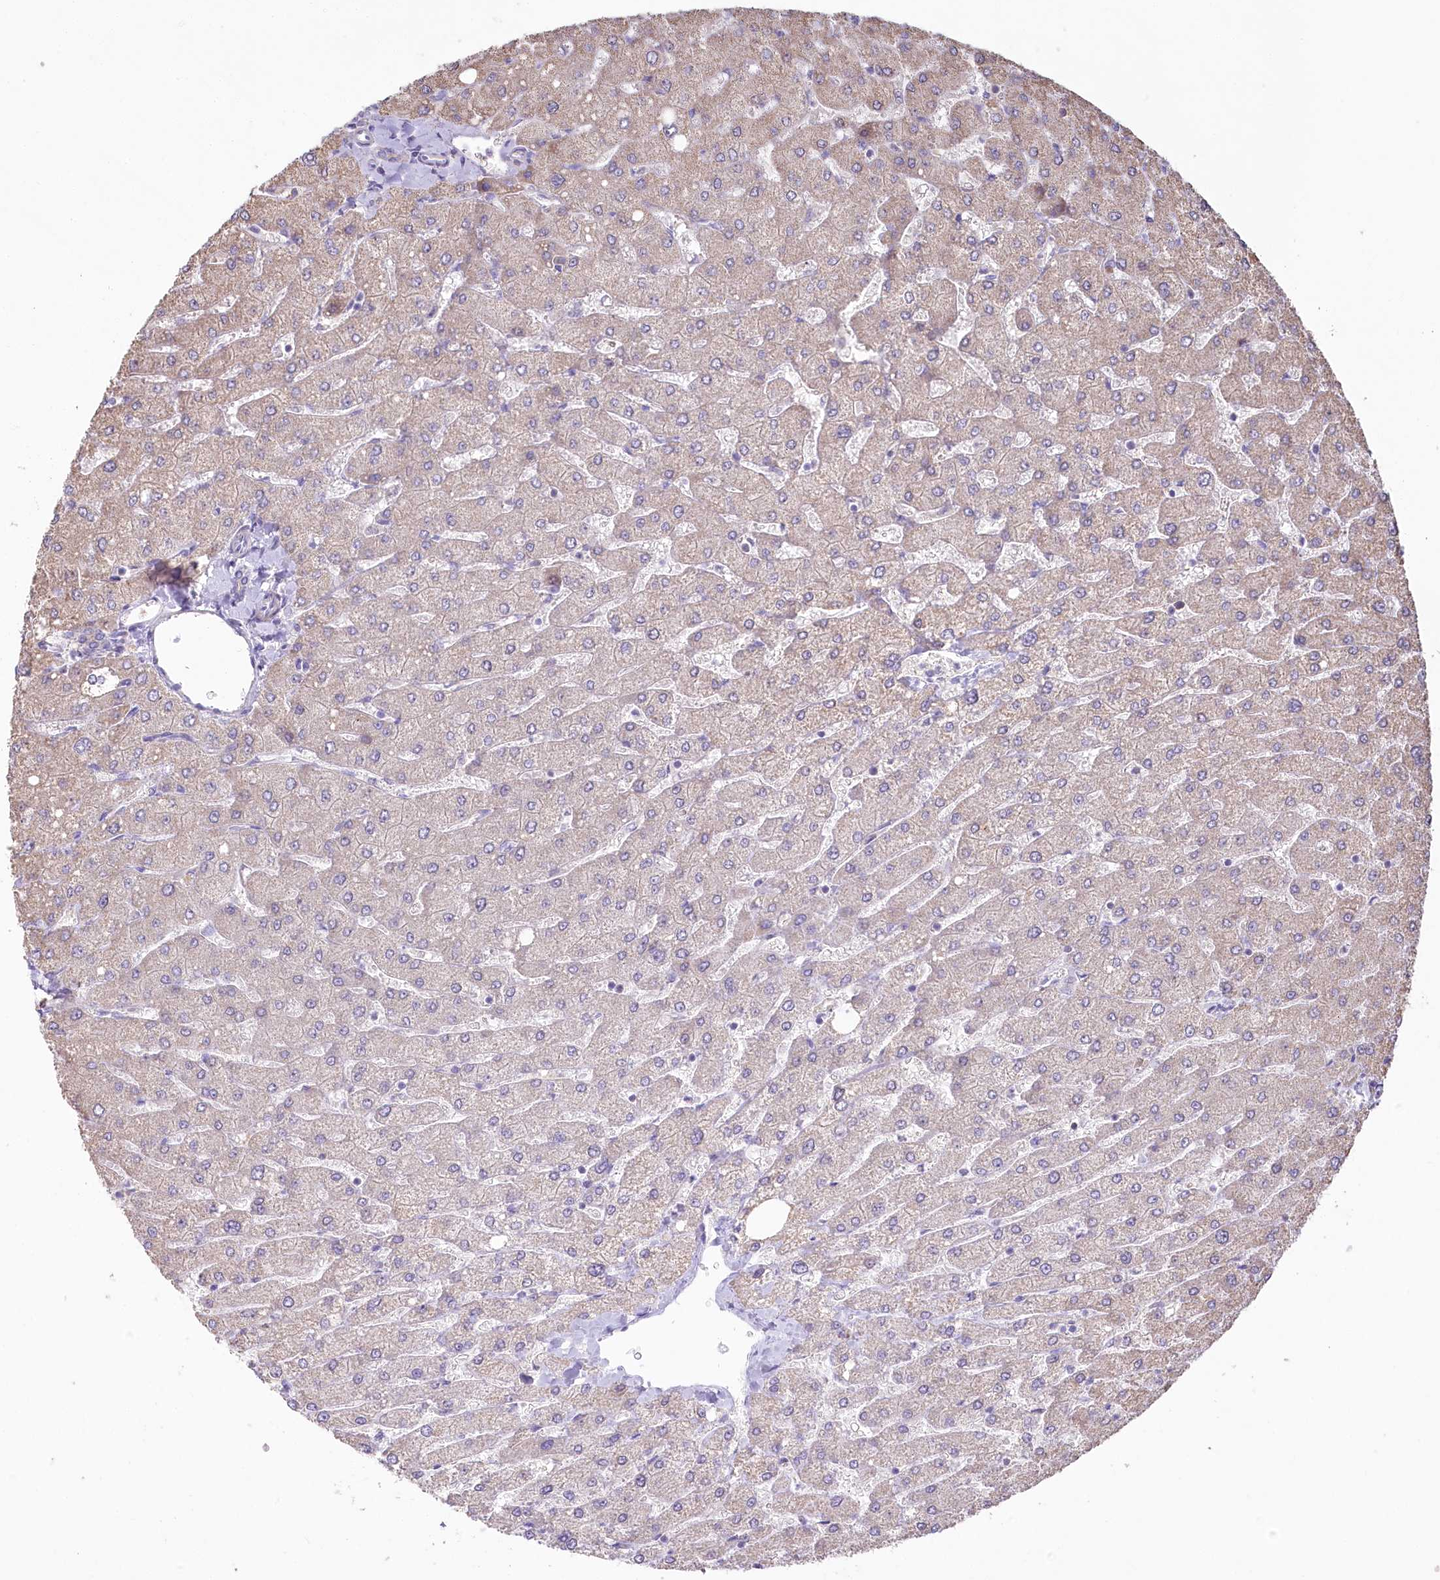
{"staining": {"intensity": "negative", "quantity": "none", "location": "none"}, "tissue": "liver", "cell_type": "Cholangiocytes", "image_type": "normal", "snomed": [{"axis": "morphology", "description": "Normal tissue, NOS"}, {"axis": "topography", "description": "Liver"}], "caption": "There is no significant expression in cholangiocytes of liver. The staining is performed using DAB brown chromogen with nuclei counter-stained in using hematoxylin.", "gene": "SLC6A11", "patient": {"sex": "male", "age": 55}}